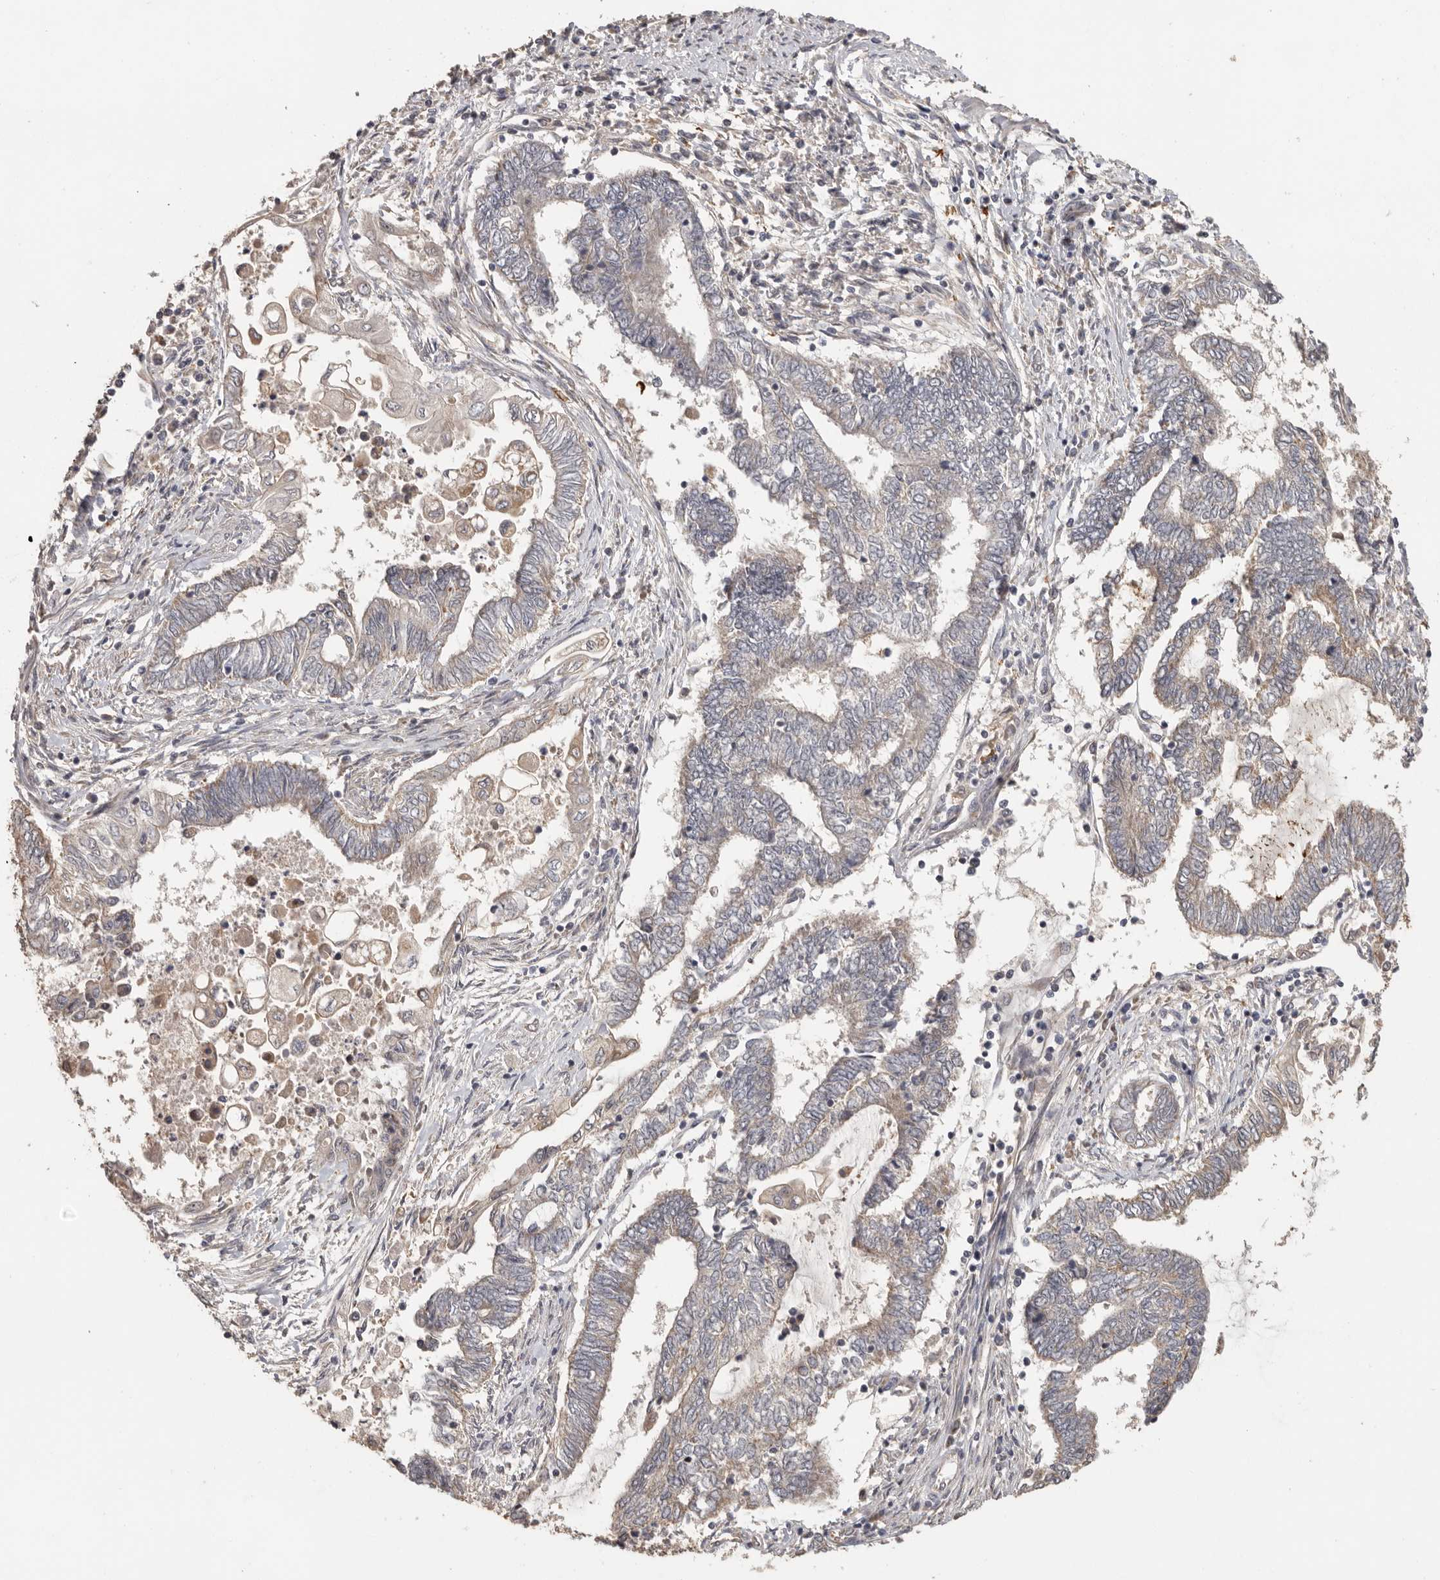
{"staining": {"intensity": "weak", "quantity": "<25%", "location": "cytoplasmic/membranous"}, "tissue": "endometrial cancer", "cell_type": "Tumor cells", "image_type": "cancer", "snomed": [{"axis": "morphology", "description": "Adenocarcinoma, NOS"}, {"axis": "topography", "description": "Uterus"}, {"axis": "topography", "description": "Endometrium"}], "caption": "This is an immunohistochemistry micrograph of endometrial adenocarcinoma. There is no expression in tumor cells.", "gene": "BAIAP2", "patient": {"sex": "female", "age": 70}}